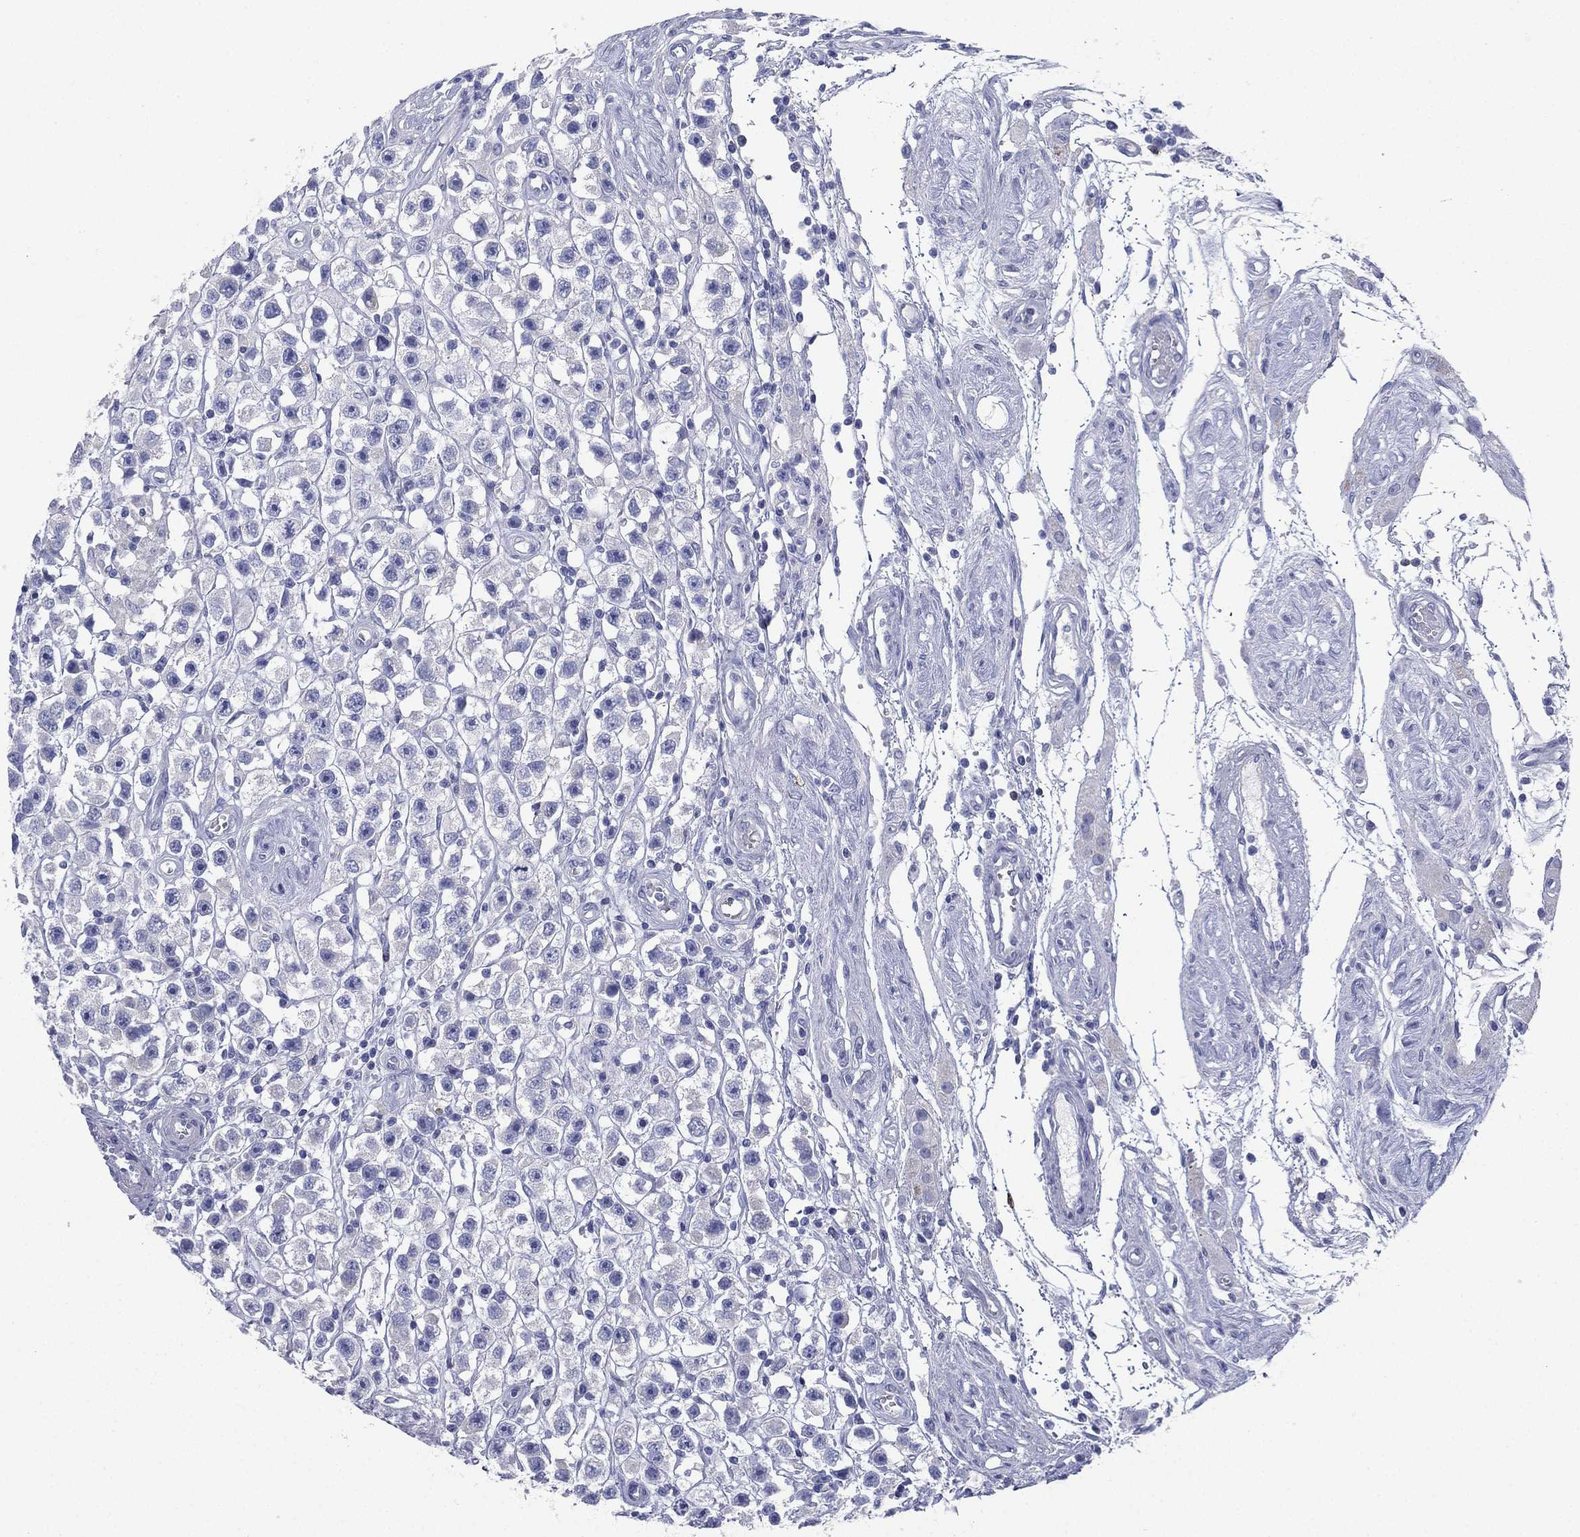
{"staining": {"intensity": "negative", "quantity": "none", "location": "none"}, "tissue": "testis cancer", "cell_type": "Tumor cells", "image_type": "cancer", "snomed": [{"axis": "morphology", "description": "Seminoma, NOS"}, {"axis": "topography", "description": "Testis"}], "caption": "Tumor cells show no significant protein positivity in testis cancer.", "gene": "FCER2", "patient": {"sex": "male", "age": 45}}